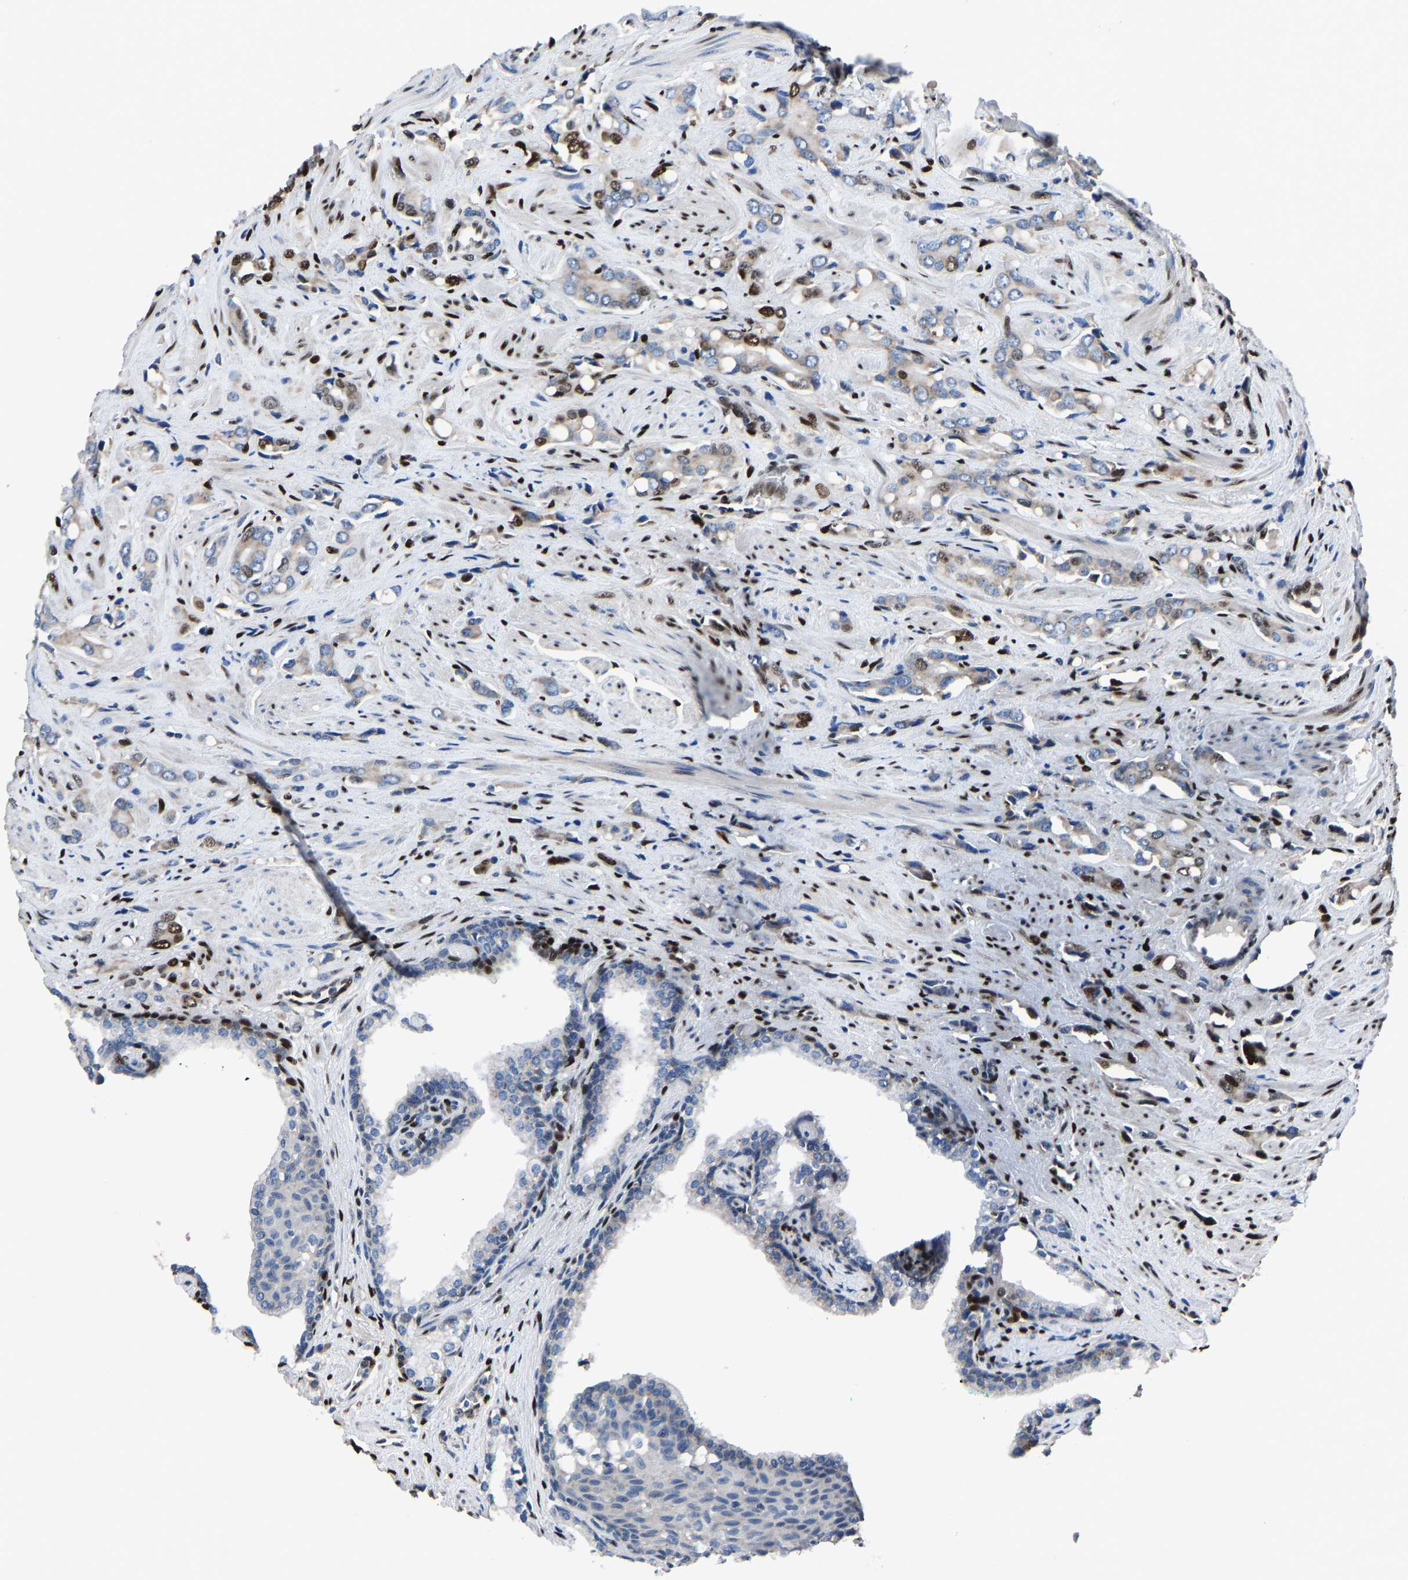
{"staining": {"intensity": "moderate", "quantity": "<25%", "location": "nuclear"}, "tissue": "prostate cancer", "cell_type": "Tumor cells", "image_type": "cancer", "snomed": [{"axis": "morphology", "description": "Adenocarcinoma, High grade"}, {"axis": "topography", "description": "Prostate"}], "caption": "Immunohistochemical staining of human prostate cancer (high-grade adenocarcinoma) shows low levels of moderate nuclear protein positivity in about <25% of tumor cells.", "gene": "EGR1", "patient": {"sex": "male", "age": 52}}